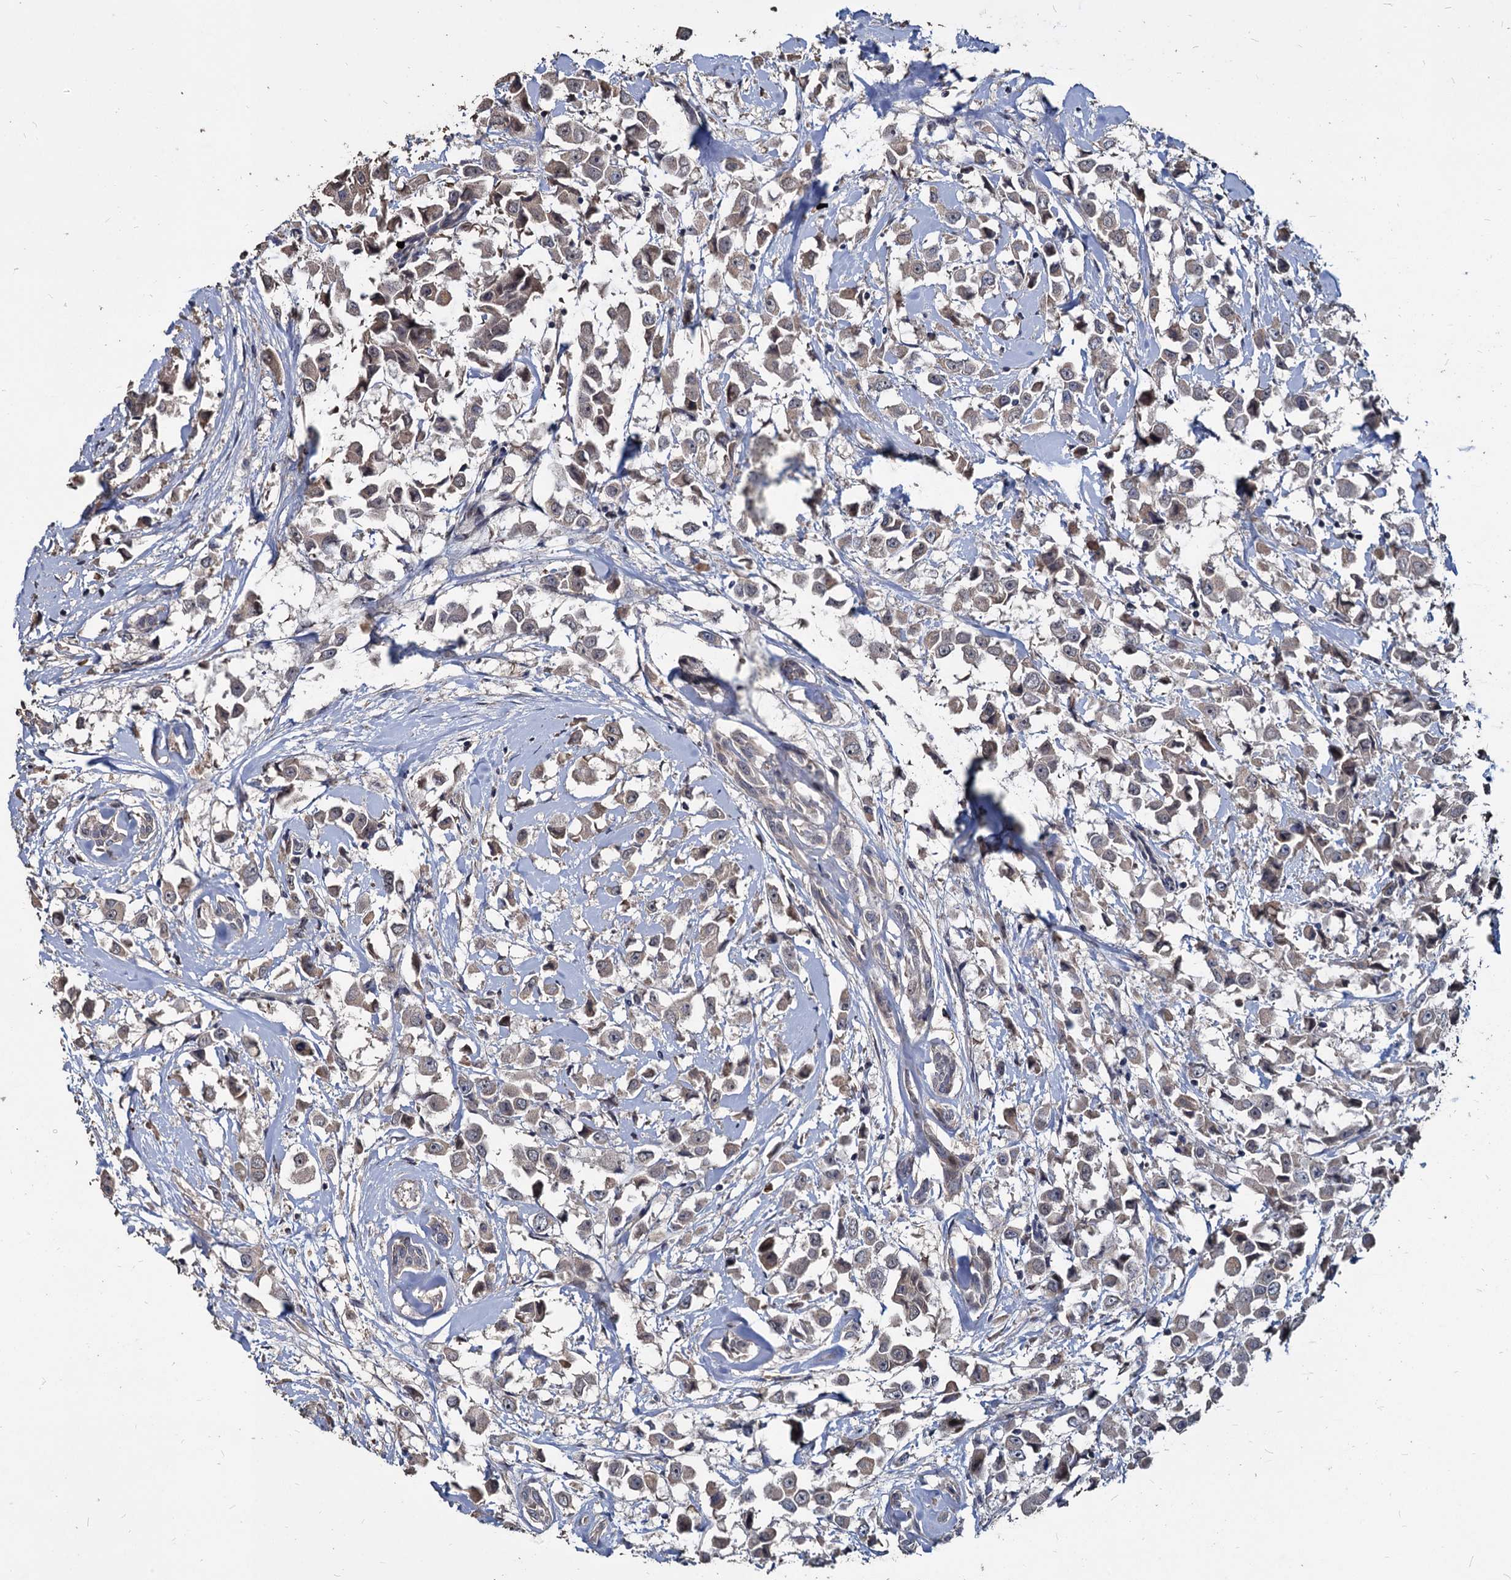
{"staining": {"intensity": "negative", "quantity": "none", "location": "none"}, "tissue": "breast cancer", "cell_type": "Tumor cells", "image_type": "cancer", "snomed": [{"axis": "morphology", "description": "Duct carcinoma"}, {"axis": "topography", "description": "Breast"}], "caption": "Breast intraductal carcinoma was stained to show a protein in brown. There is no significant positivity in tumor cells. (DAB (3,3'-diaminobenzidine) IHC, high magnification).", "gene": "DEPDC4", "patient": {"sex": "female", "age": 61}}